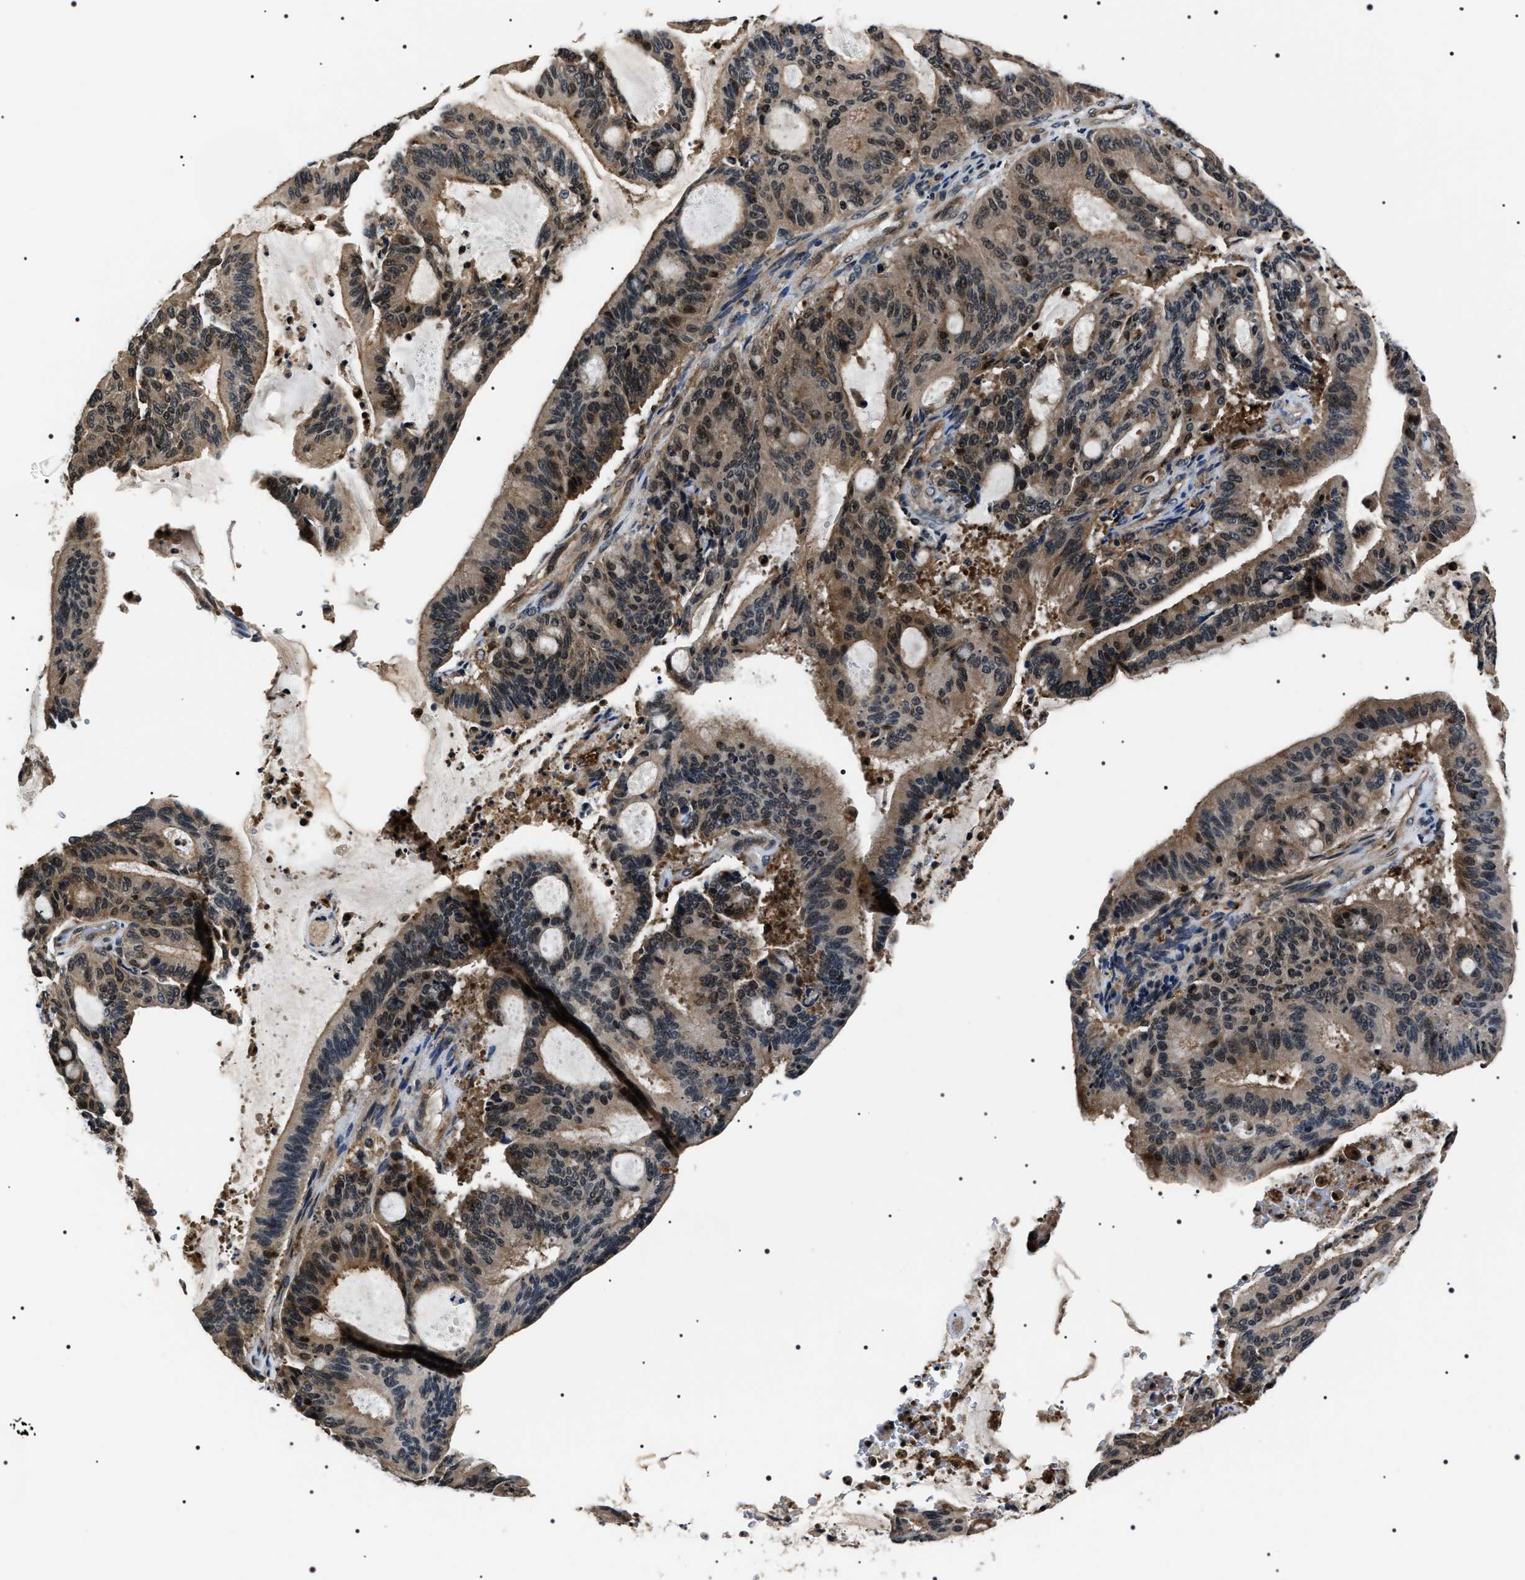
{"staining": {"intensity": "strong", "quantity": "<25%", "location": "cytoplasmic/membranous,nuclear"}, "tissue": "liver cancer", "cell_type": "Tumor cells", "image_type": "cancer", "snomed": [{"axis": "morphology", "description": "Cholangiocarcinoma"}, {"axis": "topography", "description": "Liver"}], "caption": "About <25% of tumor cells in human liver cholangiocarcinoma display strong cytoplasmic/membranous and nuclear protein positivity as visualized by brown immunohistochemical staining.", "gene": "SIPA1", "patient": {"sex": "female", "age": 73}}